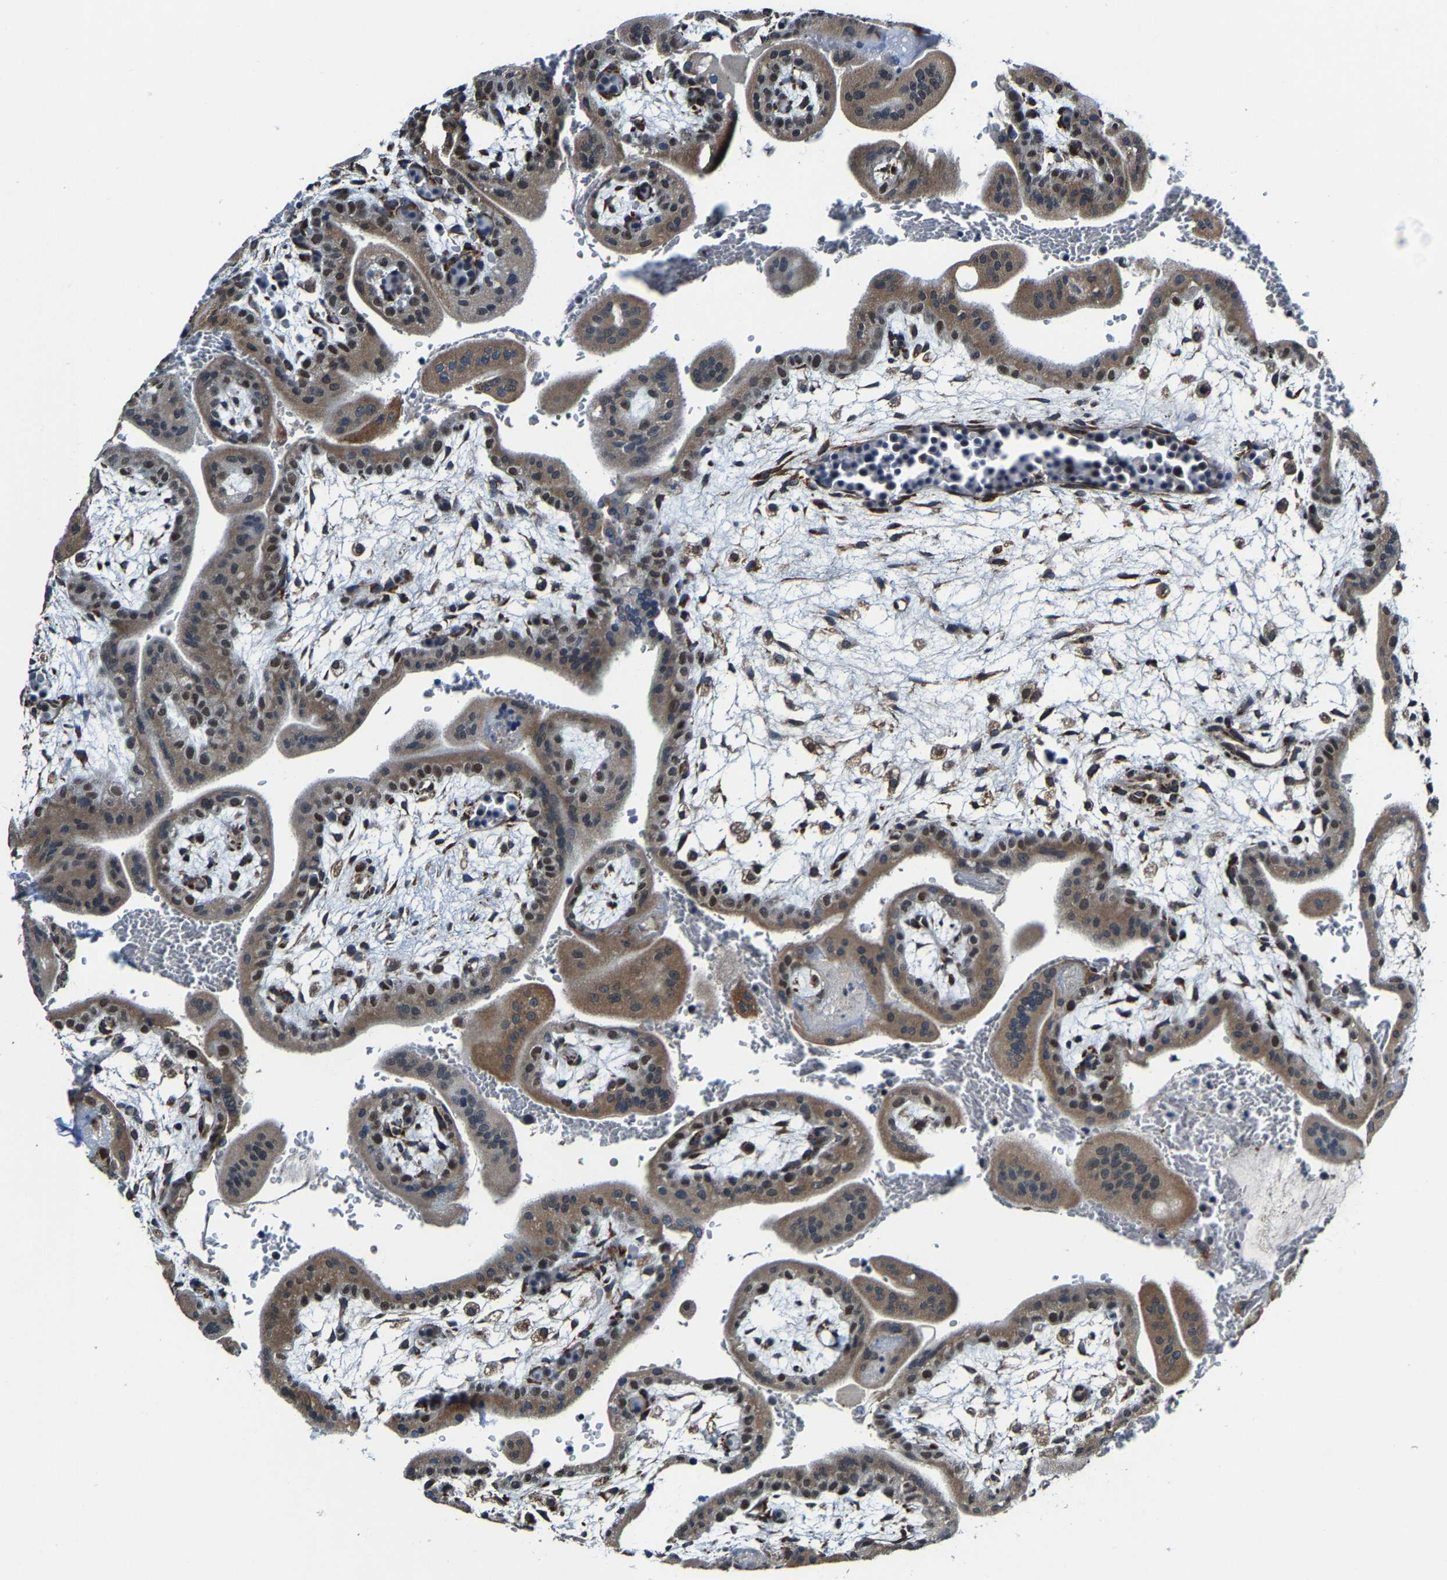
{"staining": {"intensity": "moderate", "quantity": ">75%", "location": "cytoplasmic/membranous,nuclear"}, "tissue": "placenta", "cell_type": "Trophoblastic cells", "image_type": "normal", "snomed": [{"axis": "morphology", "description": "Normal tissue, NOS"}, {"axis": "topography", "description": "Placenta"}], "caption": "A high-resolution image shows immunohistochemistry (IHC) staining of benign placenta, which exhibits moderate cytoplasmic/membranous,nuclear expression in about >75% of trophoblastic cells.", "gene": "METTL1", "patient": {"sex": "female", "age": 35}}